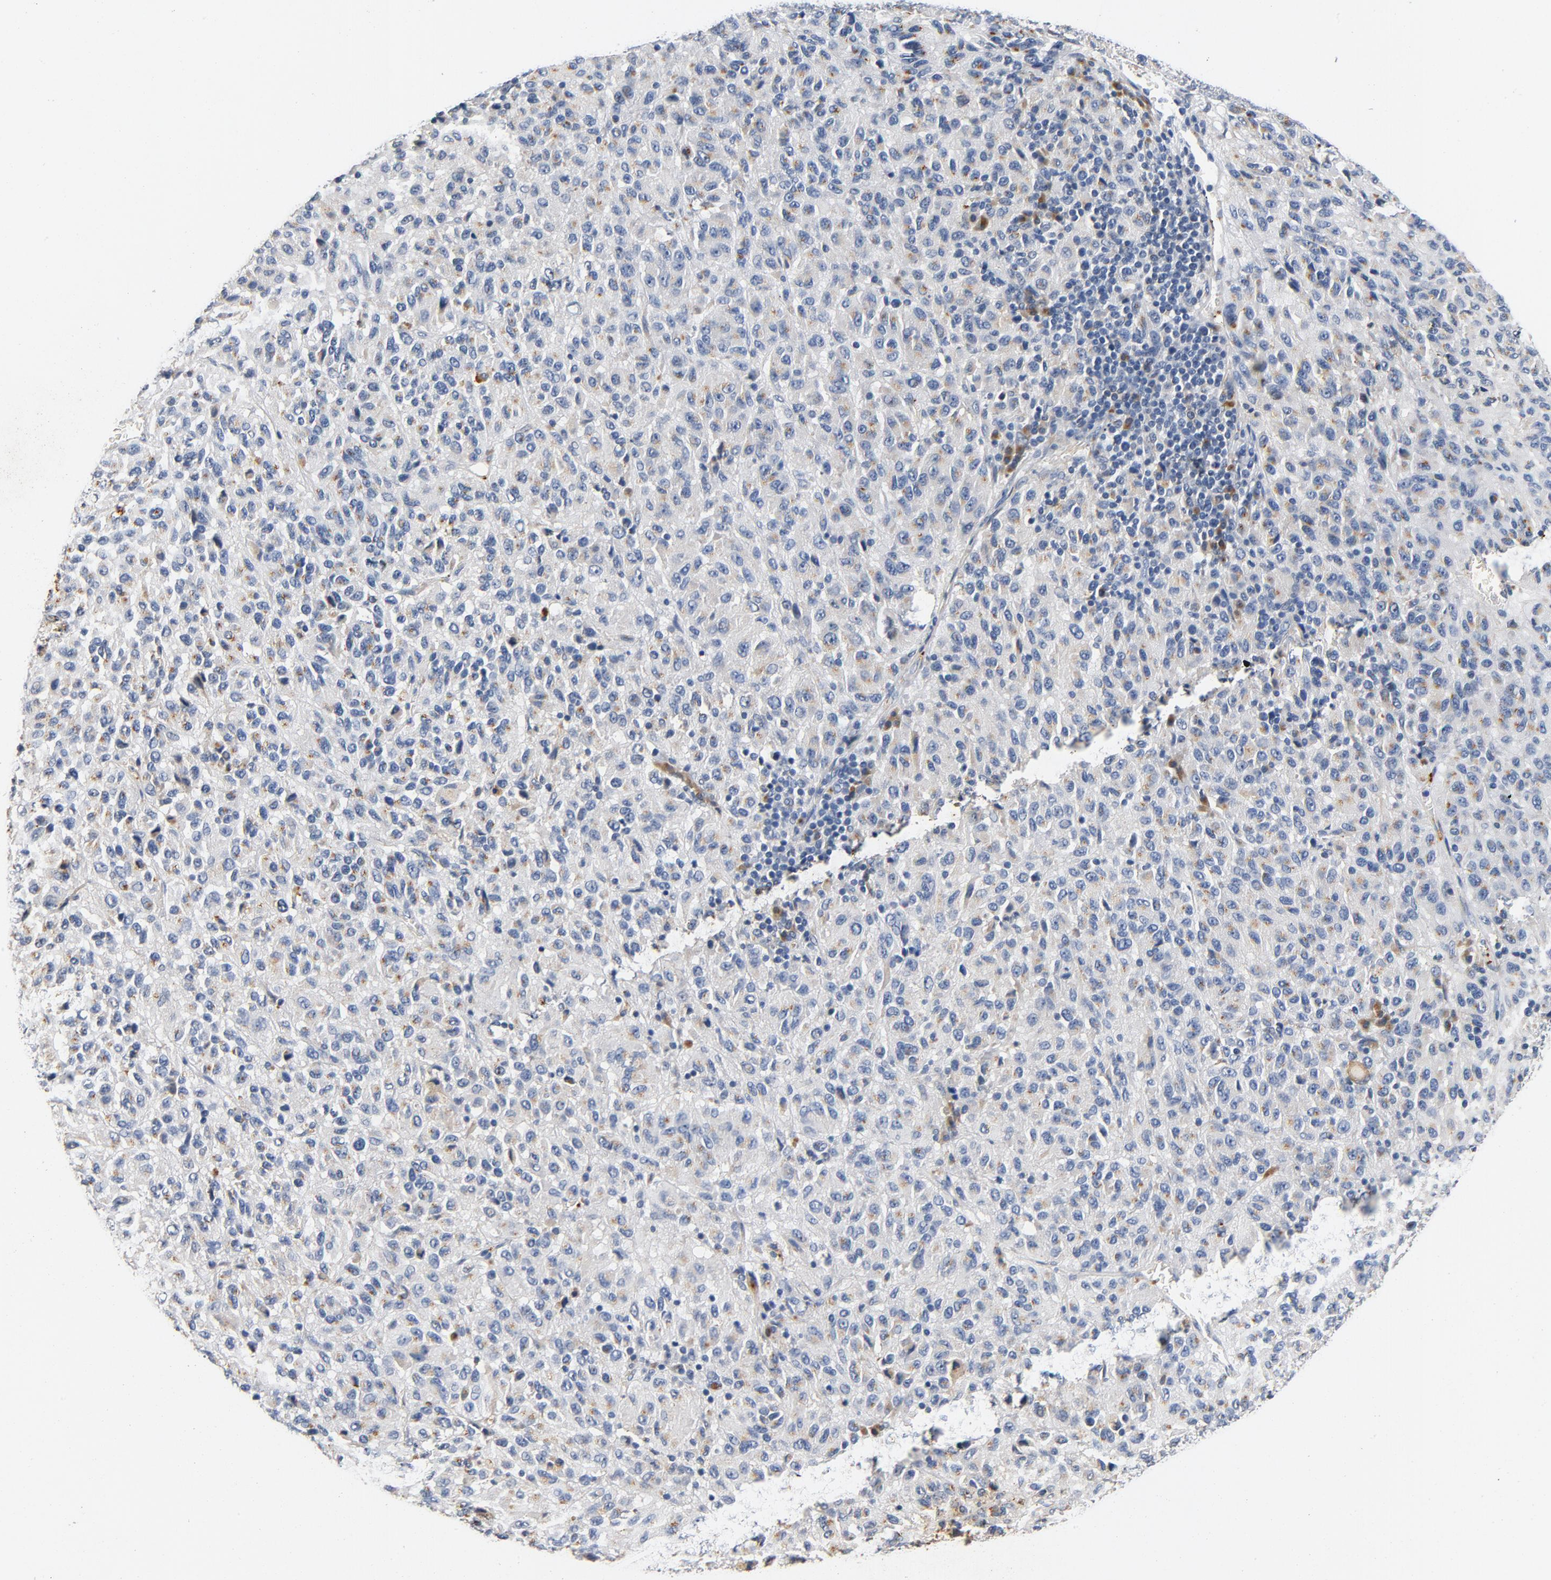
{"staining": {"intensity": "negative", "quantity": "none", "location": "none"}, "tissue": "melanoma", "cell_type": "Tumor cells", "image_type": "cancer", "snomed": [{"axis": "morphology", "description": "Malignant melanoma, Metastatic site"}, {"axis": "topography", "description": "Lung"}], "caption": "Tumor cells are negative for protein expression in human malignant melanoma (metastatic site).", "gene": "LMAN2", "patient": {"sex": "male", "age": 64}}